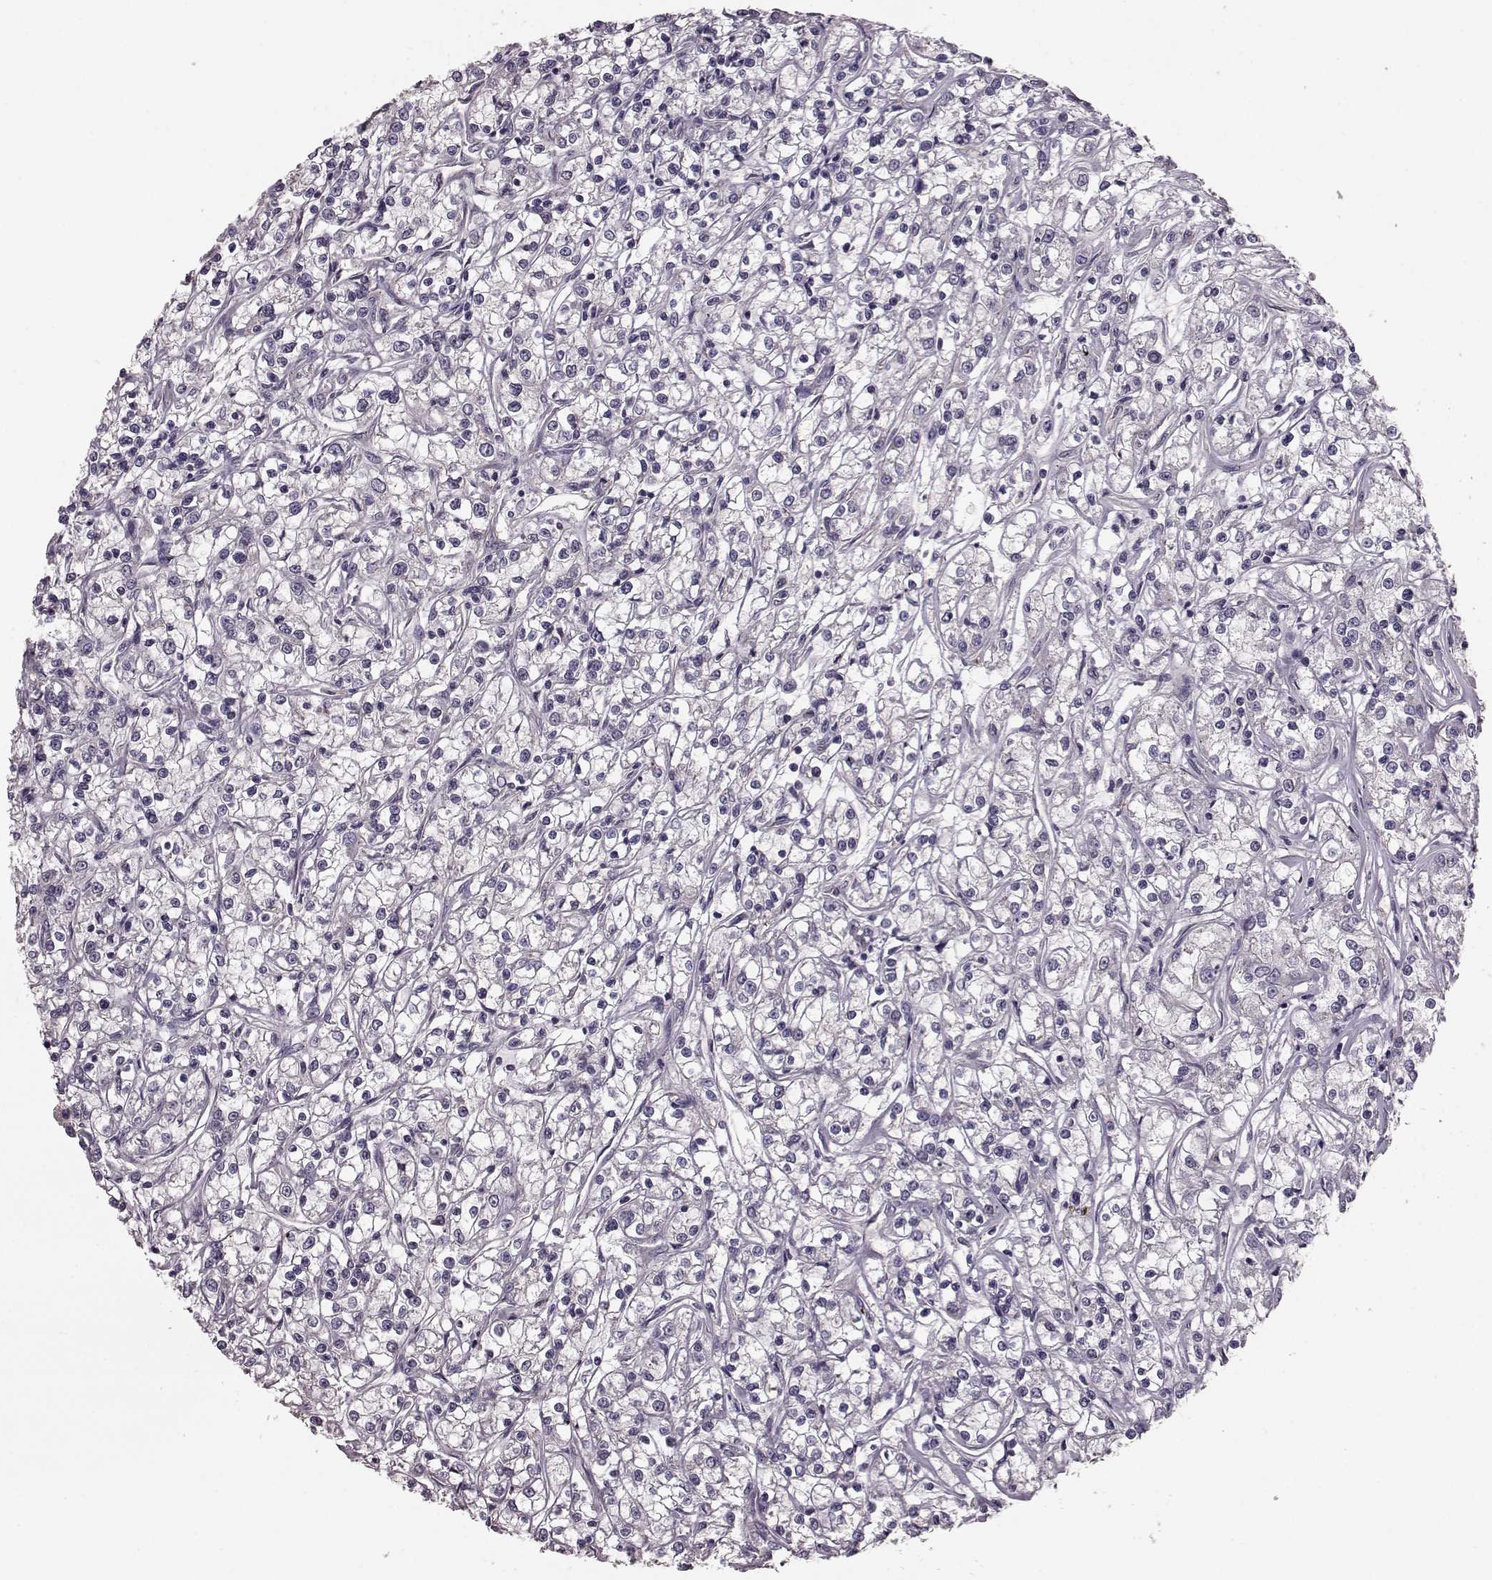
{"staining": {"intensity": "negative", "quantity": "none", "location": "none"}, "tissue": "renal cancer", "cell_type": "Tumor cells", "image_type": "cancer", "snomed": [{"axis": "morphology", "description": "Adenocarcinoma, NOS"}, {"axis": "topography", "description": "Kidney"}], "caption": "There is no significant staining in tumor cells of renal adenocarcinoma.", "gene": "NTF3", "patient": {"sex": "female", "age": 59}}